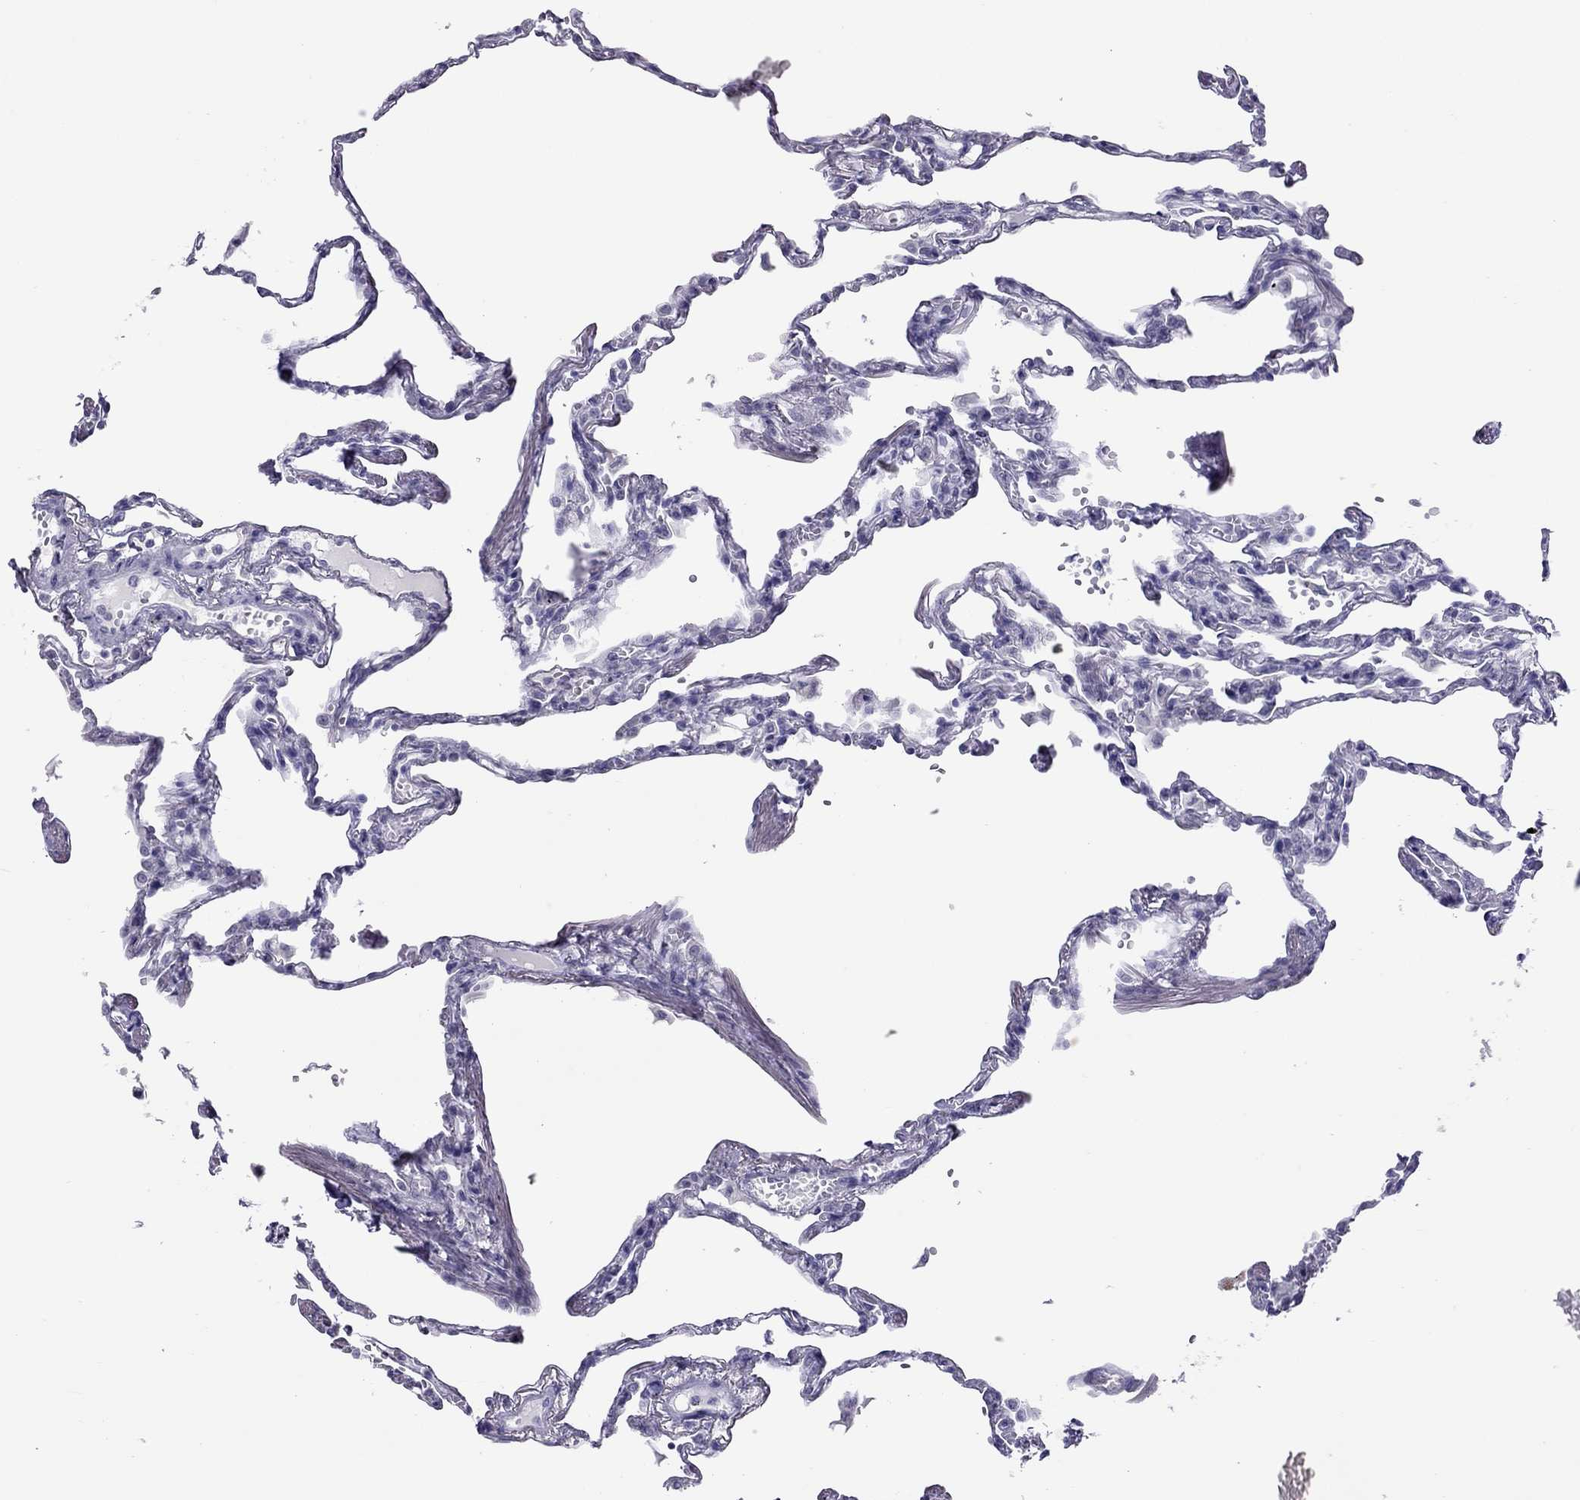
{"staining": {"intensity": "negative", "quantity": "none", "location": "none"}, "tissue": "lung", "cell_type": "Alveolar cells", "image_type": "normal", "snomed": [{"axis": "morphology", "description": "Normal tissue, NOS"}, {"axis": "topography", "description": "Lung"}], "caption": "Alveolar cells are negative for brown protein staining in normal lung. Brightfield microscopy of immunohistochemistry (IHC) stained with DAB (3,3'-diaminobenzidine) (brown) and hematoxylin (blue), captured at high magnification.", "gene": "CHRNB3", "patient": {"sex": "male", "age": 78}}